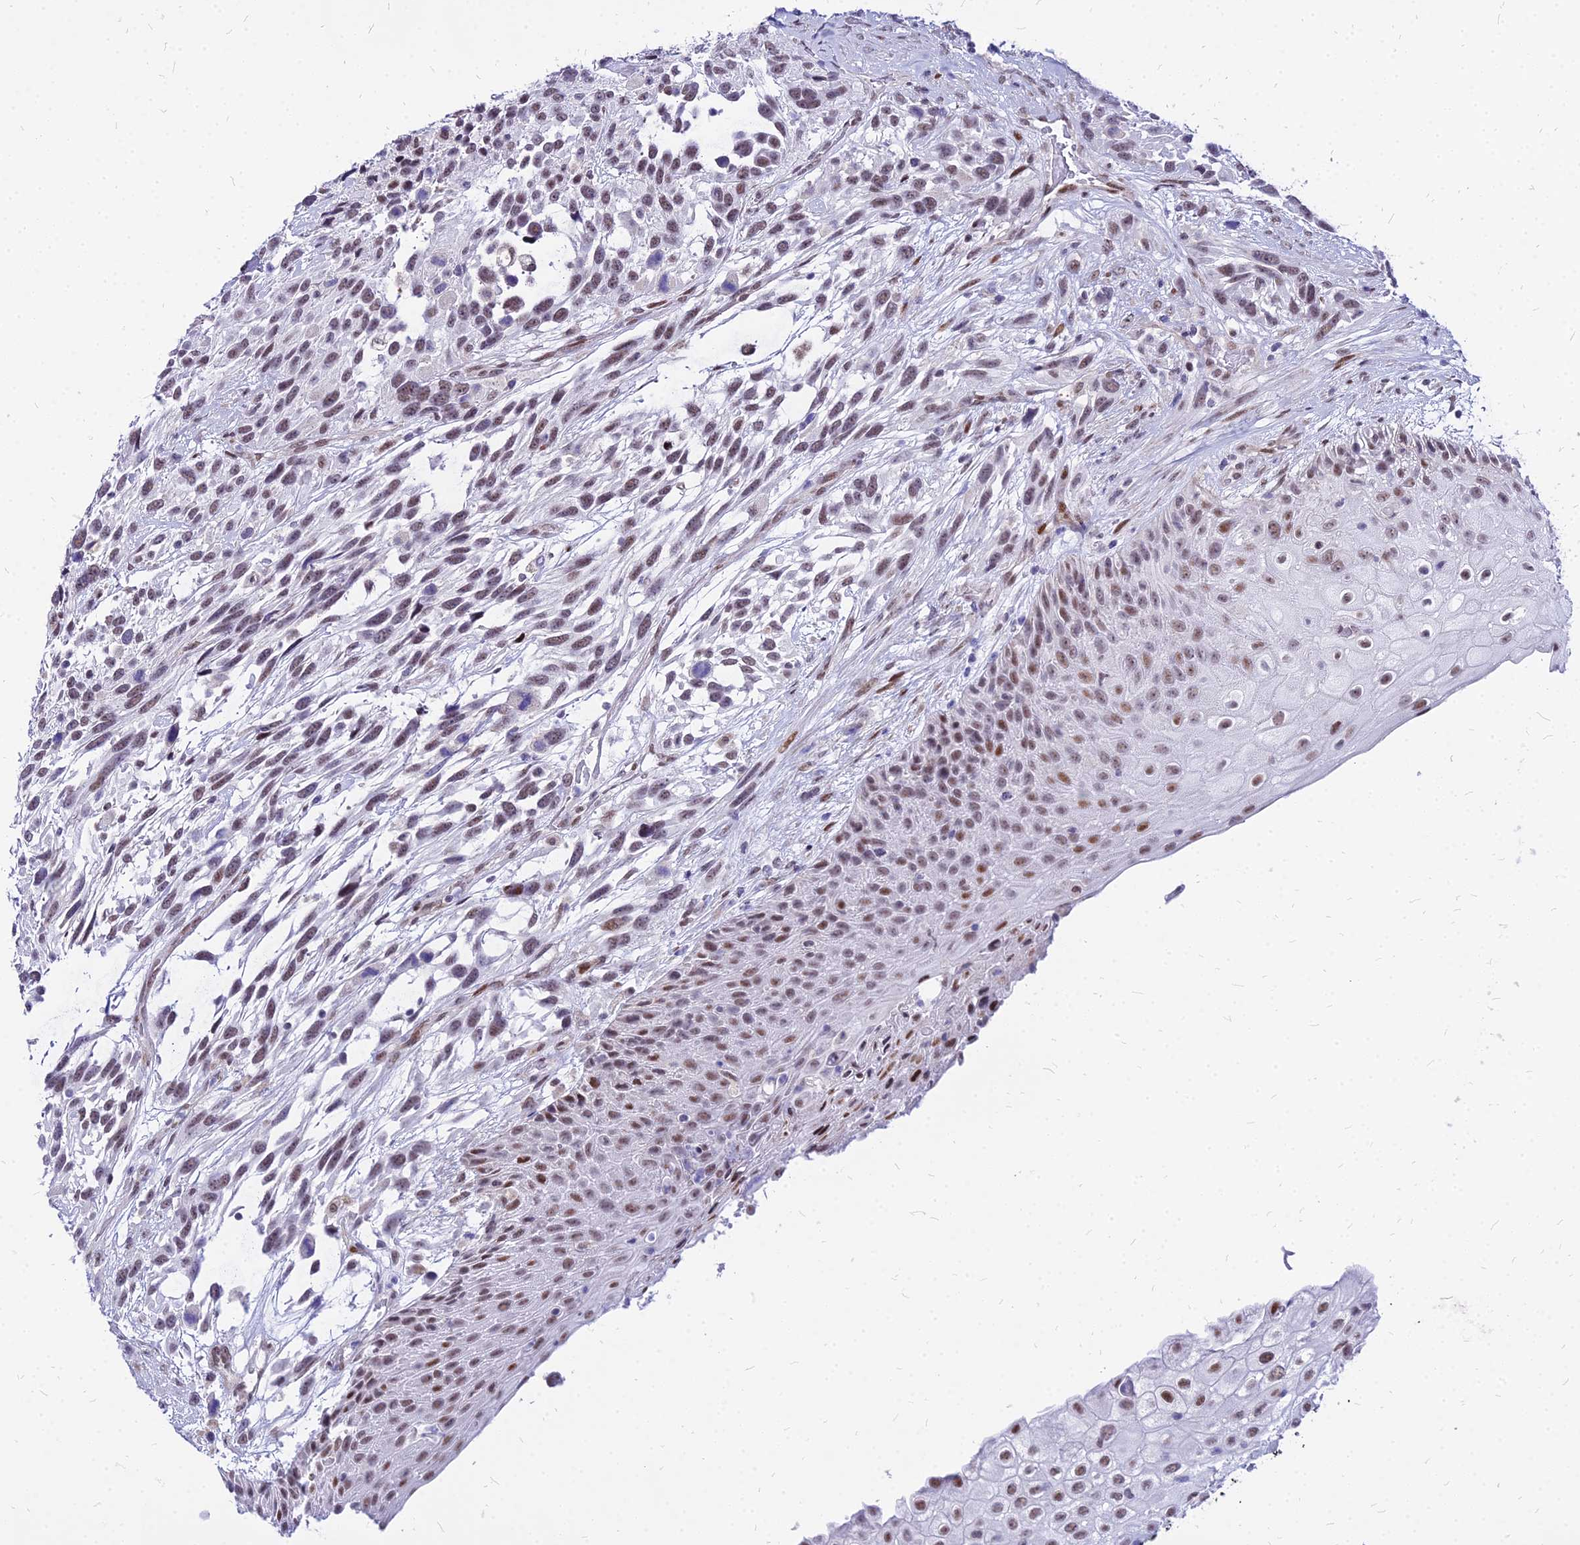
{"staining": {"intensity": "moderate", "quantity": ">75%", "location": "nuclear"}, "tissue": "urothelial cancer", "cell_type": "Tumor cells", "image_type": "cancer", "snomed": [{"axis": "morphology", "description": "Urothelial carcinoma, High grade"}, {"axis": "topography", "description": "Urinary bladder"}], "caption": "Brown immunohistochemical staining in human urothelial cancer shows moderate nuclear expression in about >75% of tumor cells.", "gene": "FDX2", "patient": {"sex": "female", "age": 70}}